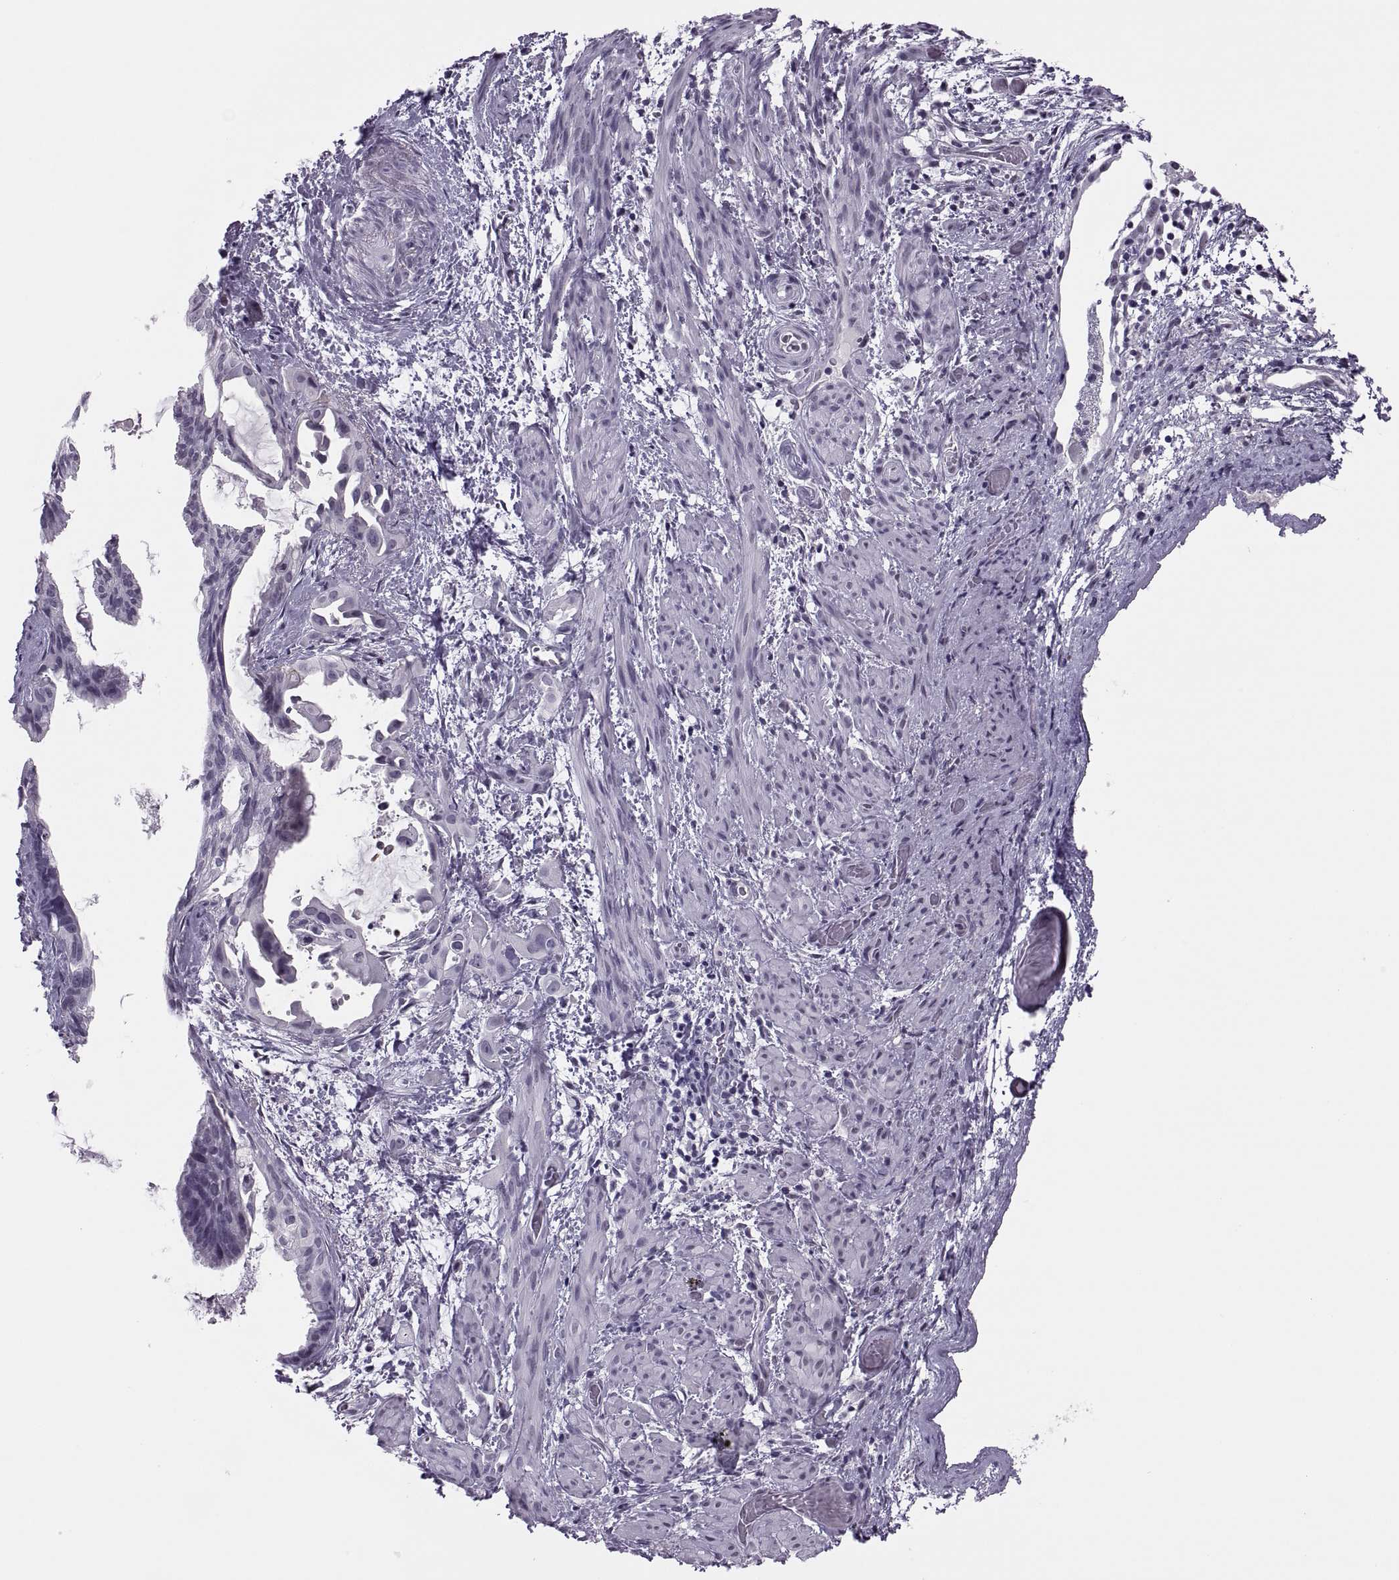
{"staining": {"intensity": "negative", "quantity": "none", "location": "none"}, "tissue": "endometrial cancer", "cell_type": "Tumor cells", "image_type": "cancer", "snomed": [{"axis": "morphology", "description": "Adenocarcinoma, NOS"}, {"axis": "topography", "description": "Endometrium"}], "caption": "Immunohistochemistry (IHC) image of neoplastic tissue: adenocarcinoma (endometrial) stained with DAB displays no significant protein expression in tumor cells.", "gene": "SYNGR4", "patient": {"sex": "female", "age": 86}}